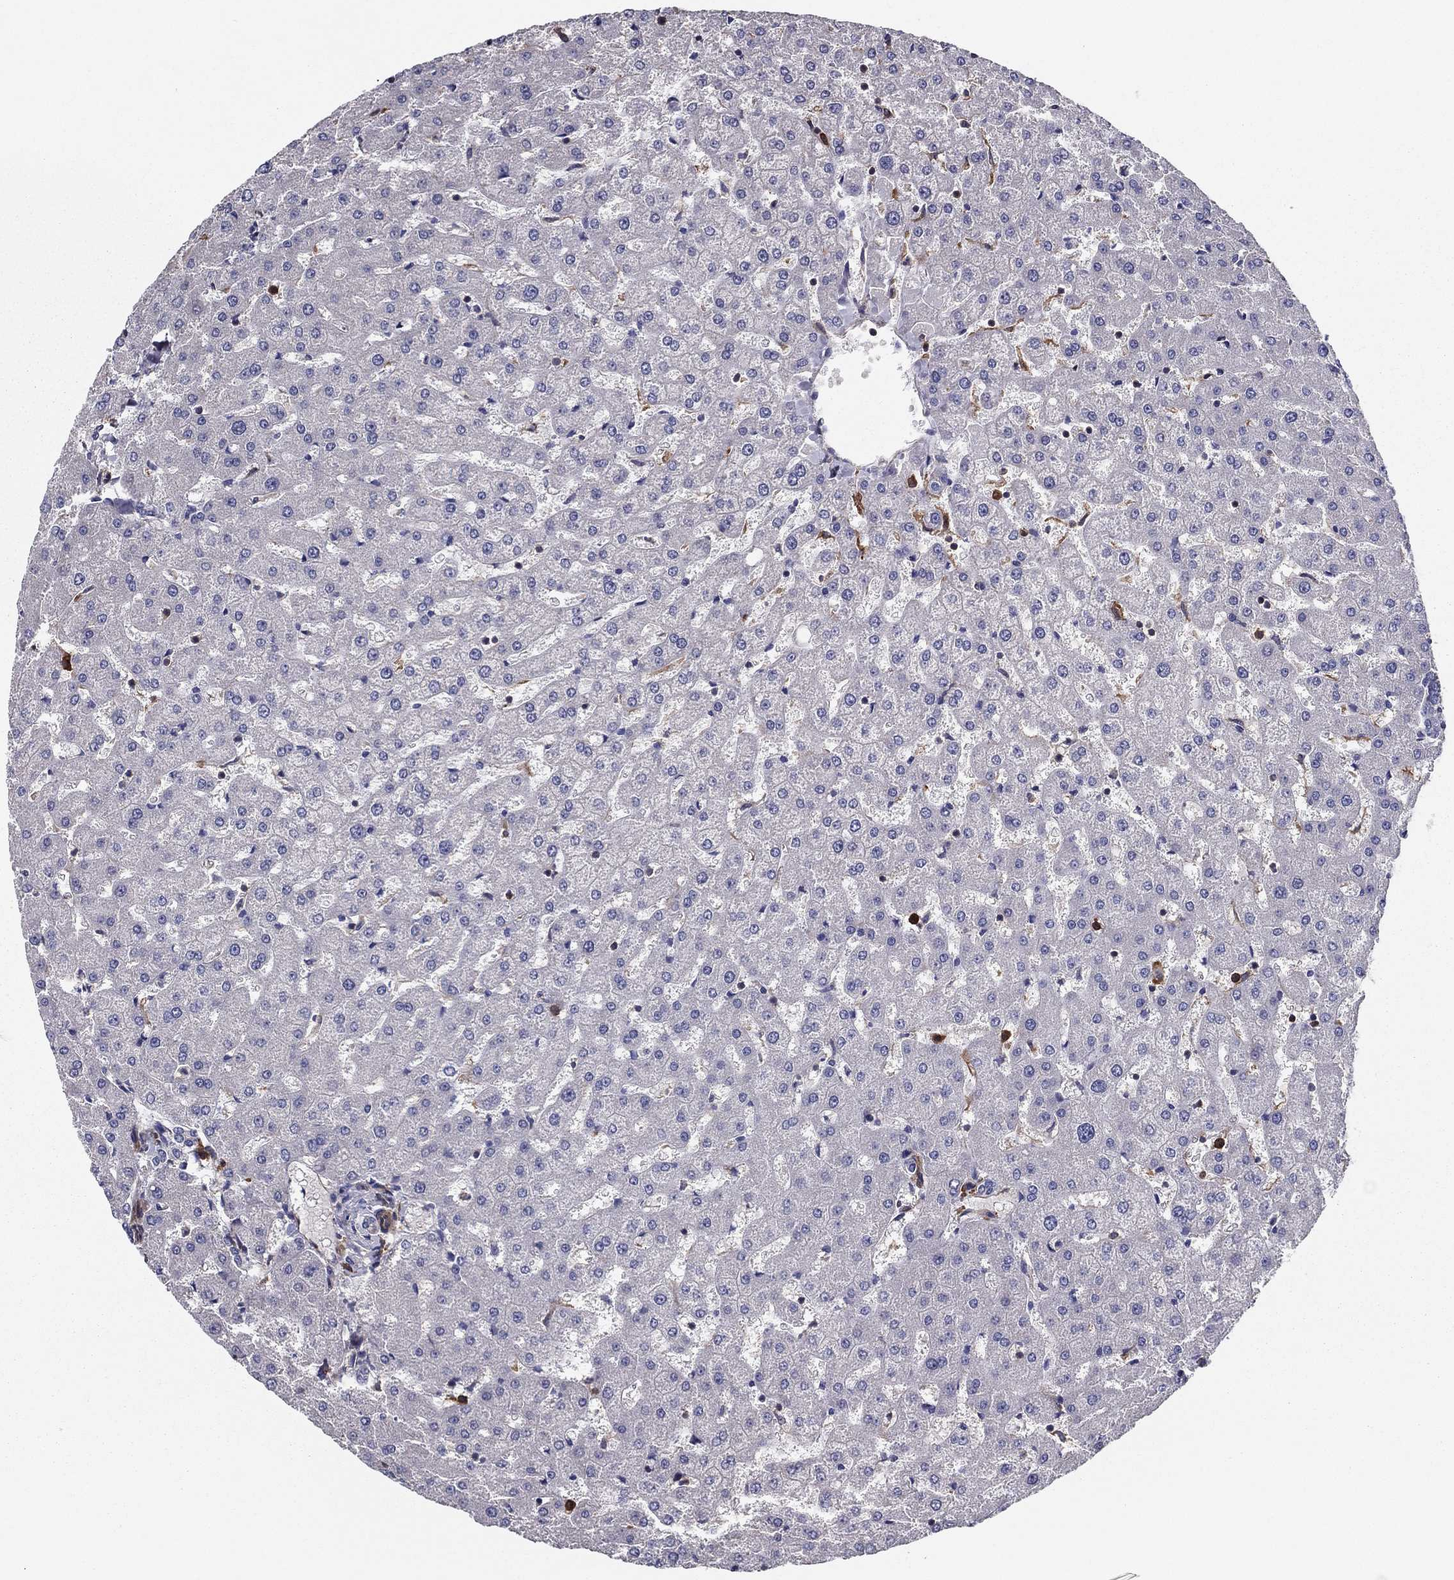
{"staining": {"intensity": "negative", "quantity": "none", "location": "none"}, "tissue": "liver", "cell_type": "Cholangiocytes", "image_type": "normal", "snomed": [{"axis": "morphology", "description": "Normal tissue, NOS"}, {"axis": "topography", "description": "Liver"}], "caption": "A high-resolution photomicrograph shows IHC staining of normal liver, which reveals no significant positivity in cholangiocytes. (Stains: DAB immunohistochemistry (IHC) with hematoxylin counter stain, Microscopy: brightfield microscopy at high magnification).", "gene": "EHBP1L1", "patient": {"sex": "female", "age": 50}}